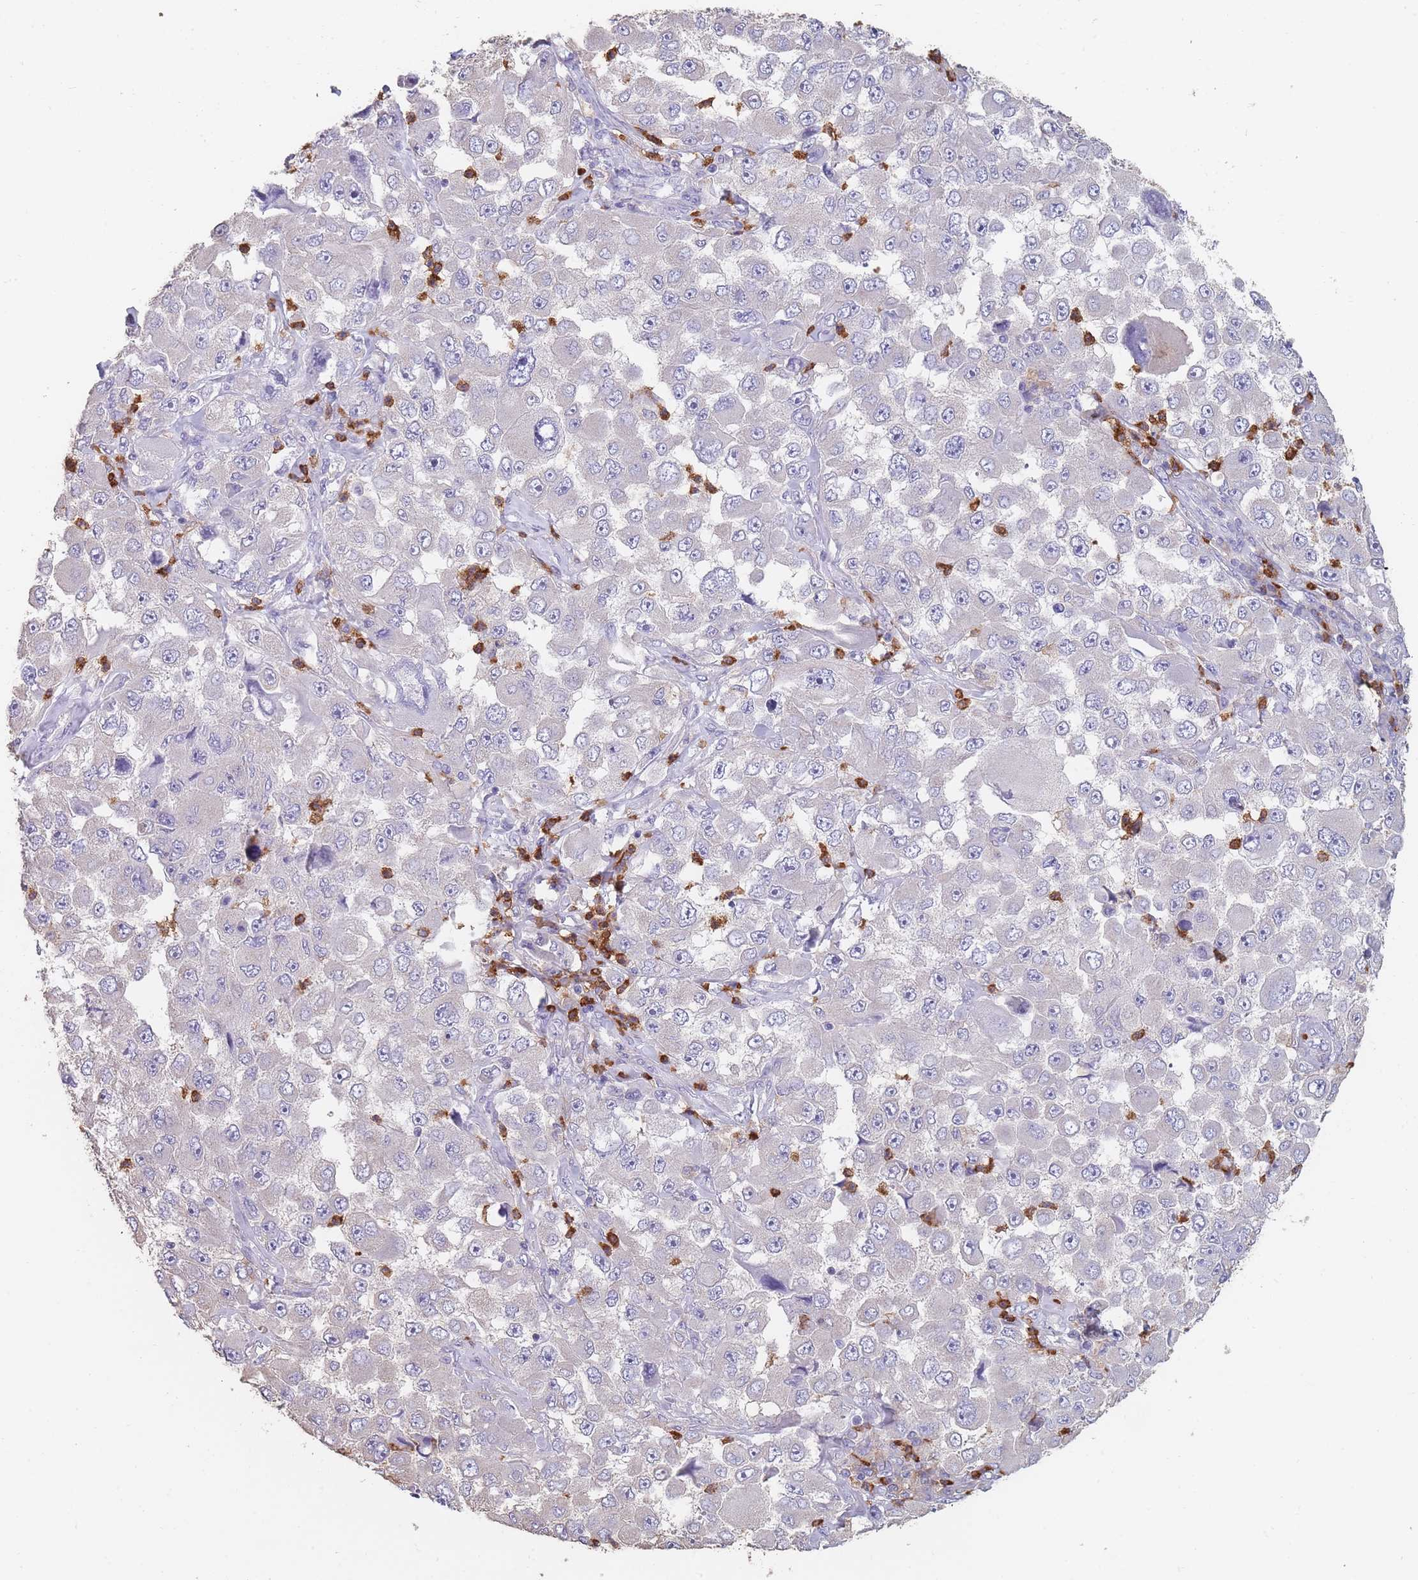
{"staining": {"intensity": "negative", "quantity": "none", "location": "none"}, "tissue": "melanoma", "cell_type": "Tumor cells", "image_type": "cancer", "snomed": [{"axis": "morphology", "description": "Malignant melanoma, Metastatic site"}, {"axis": "topography", "description": "Lymph node"}], "caption": "DAB immunohistochemical staining of human melanoma reveals no significant staining in tumor cells.", "gene": "CLEC12A", "patient": {"sex": "male", "age": 62}}